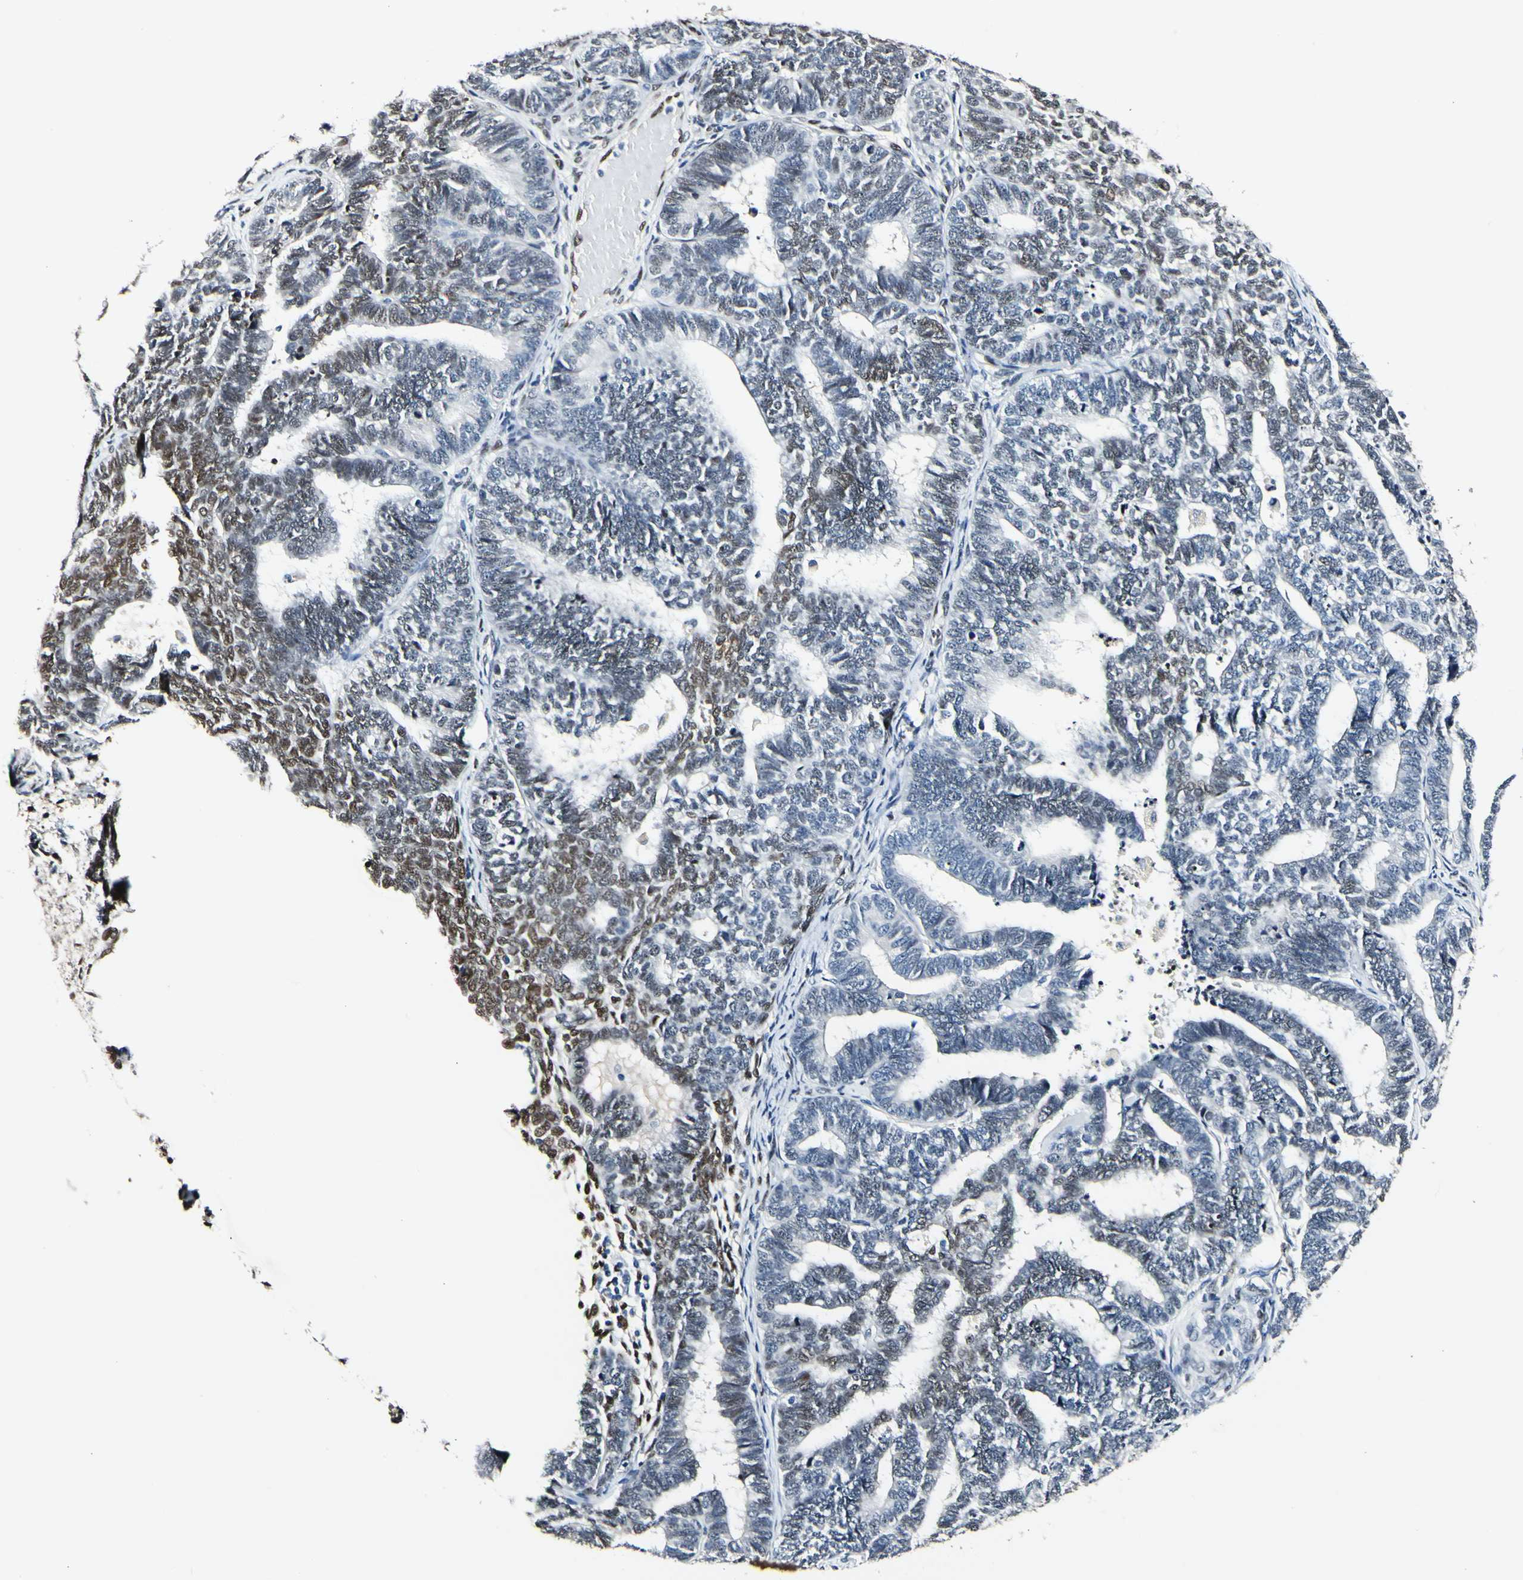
{"staining": {"intensity": "weak", "quantity": "<25%", "location": "nuclear"}, "tissue": "endometrial cancer", "cell_type": "Tumor cells", "image_type": "cancer", "snomed": [{"axis": "morphology", "description": "Adenocarcinoma, NOS"}, {"axis": "topography", "description": "Endometrium"}], "caption": "This micrograph is of endometrial adenocarcinoma stained with immunohistochemistry (IHC) to label a protein in brown with the nuclei are counter-stained blue. There is no positivity in tumor cells. (Brightfield microscopy of DAB immunohistochemistry (IHC) at high magnification).", "gene": "NFIA", "patient": {"sex": "female", "age": 70}}